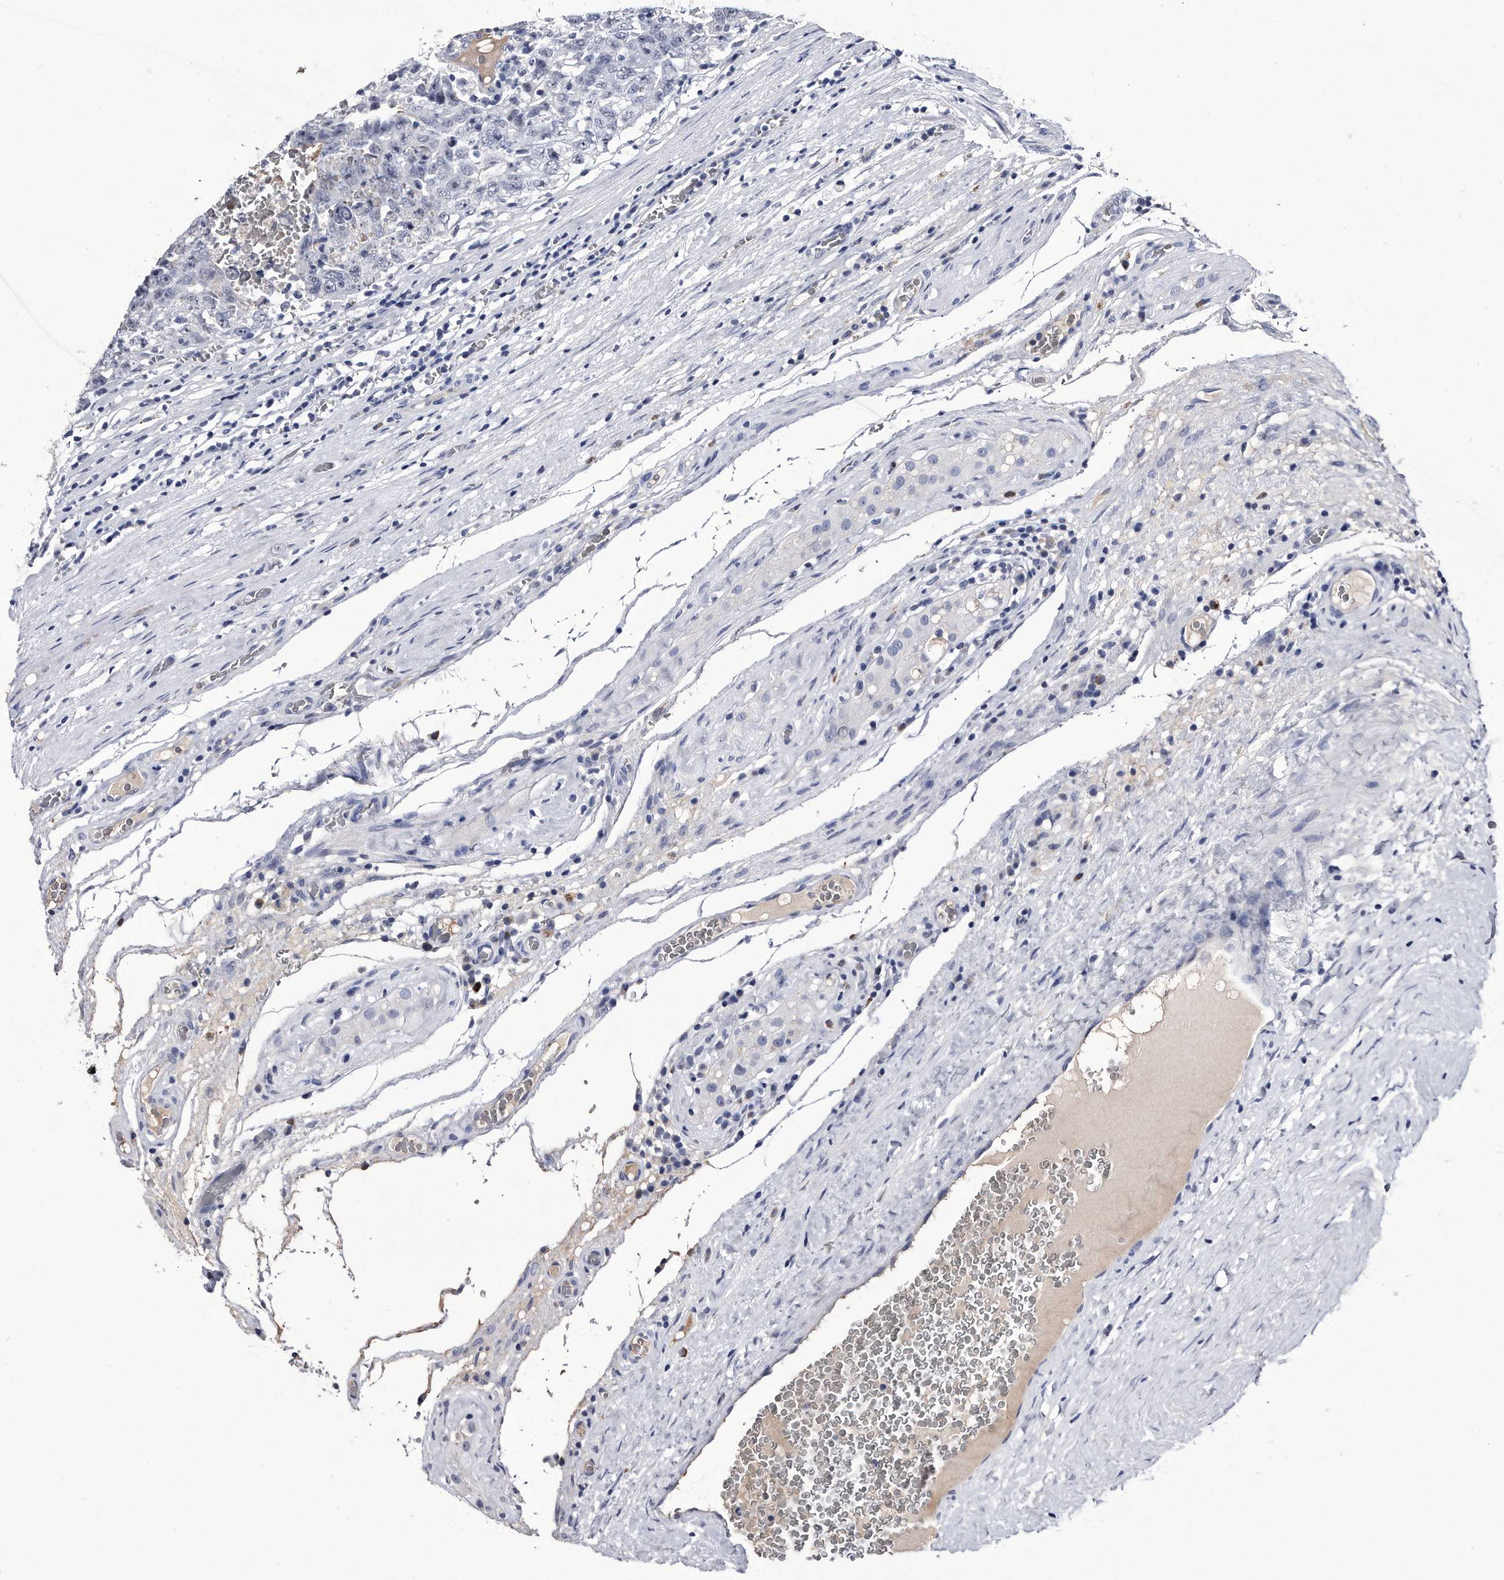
{"staining": {"intensity": "negative", "quantity": "none", "location": "none"}, "tissue": "testis cancer", "cell_type": "Tumor cells", "image_type": "cancer", "snomed": [{"axis": "morphology", "description": "Carcinoma, Embryonal, NOS"}, {"axis": "topography", "description": "Testis"}], "caption": "This is an IHC histopathology image of human testis cancer (embryonal carcinoma). There is no positivity in tumor cells.", "gene": "KCTD8", "patient": {"sex": "male", "age": 26}}